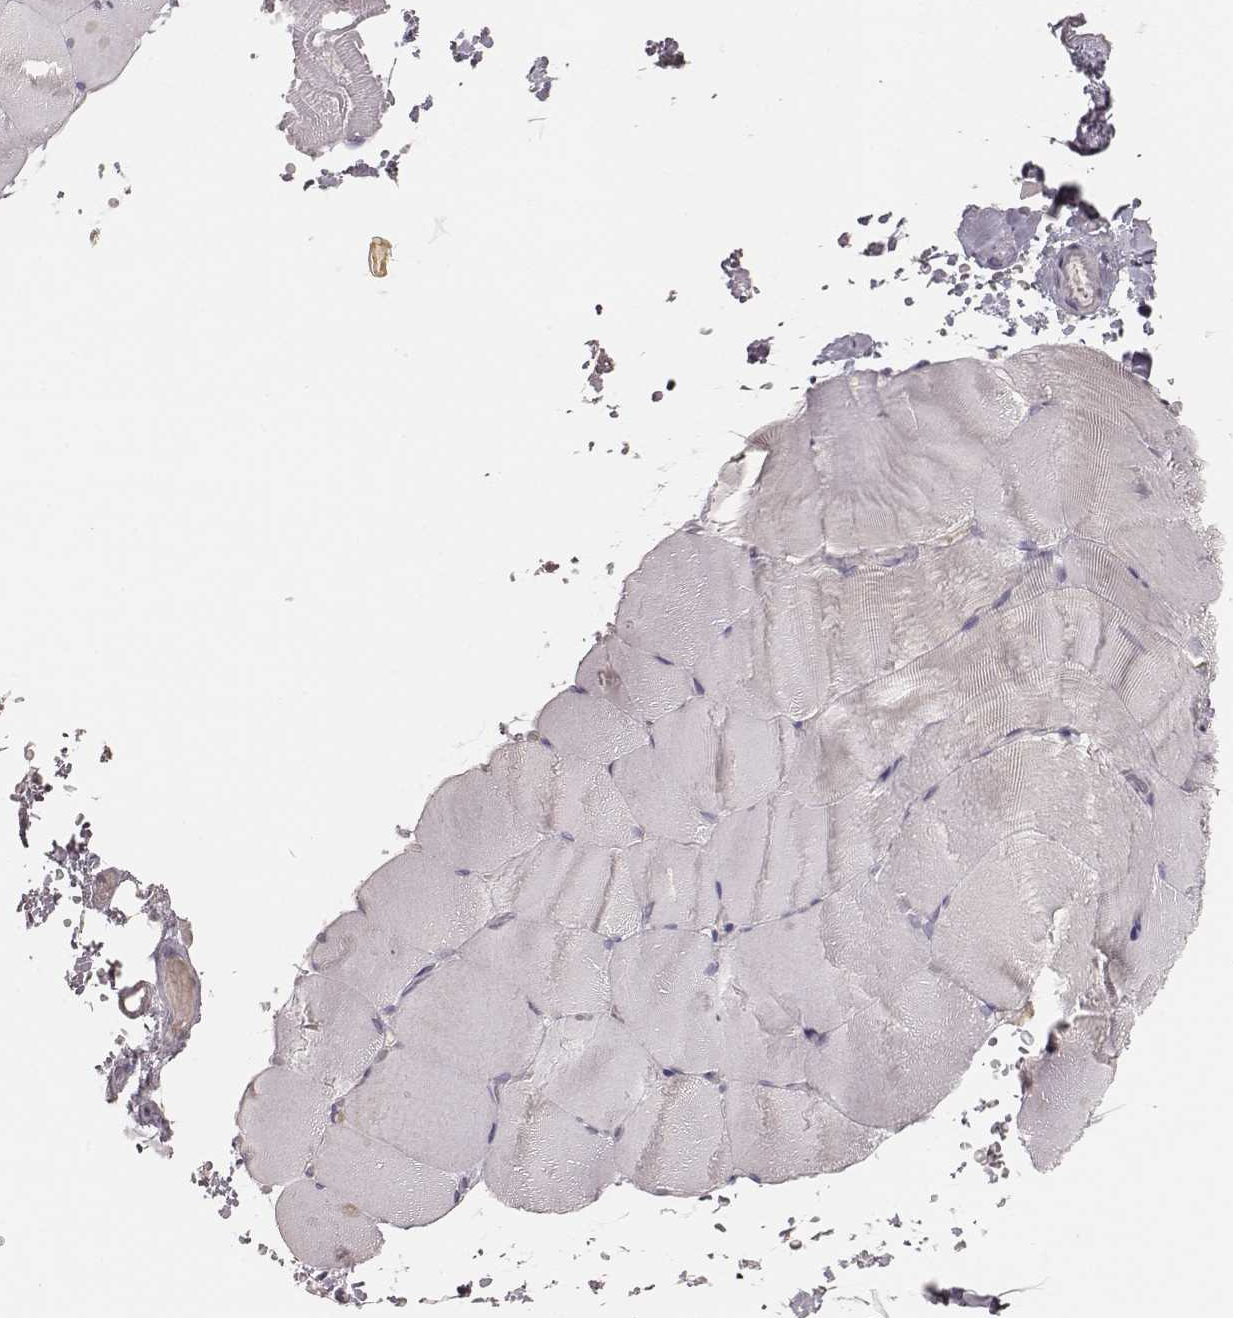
{"staining": {"intensity": "negative", "quantity": "none", "location": "none"}, "tissue": "skeletal muscle", "cell_type": "Myocytes", "image_type": "normal", "snomed": [{"axis": "morphology", "description": "Normal tissue, NOS"}, {"axis": "topography", "description": "Skeletal muscle"}], "caption": "The micrograph shows no significant staining in myocytes of skeletal muscle.", "gene": "CD8A", "patient": {"sex": "female", "age": 37}}